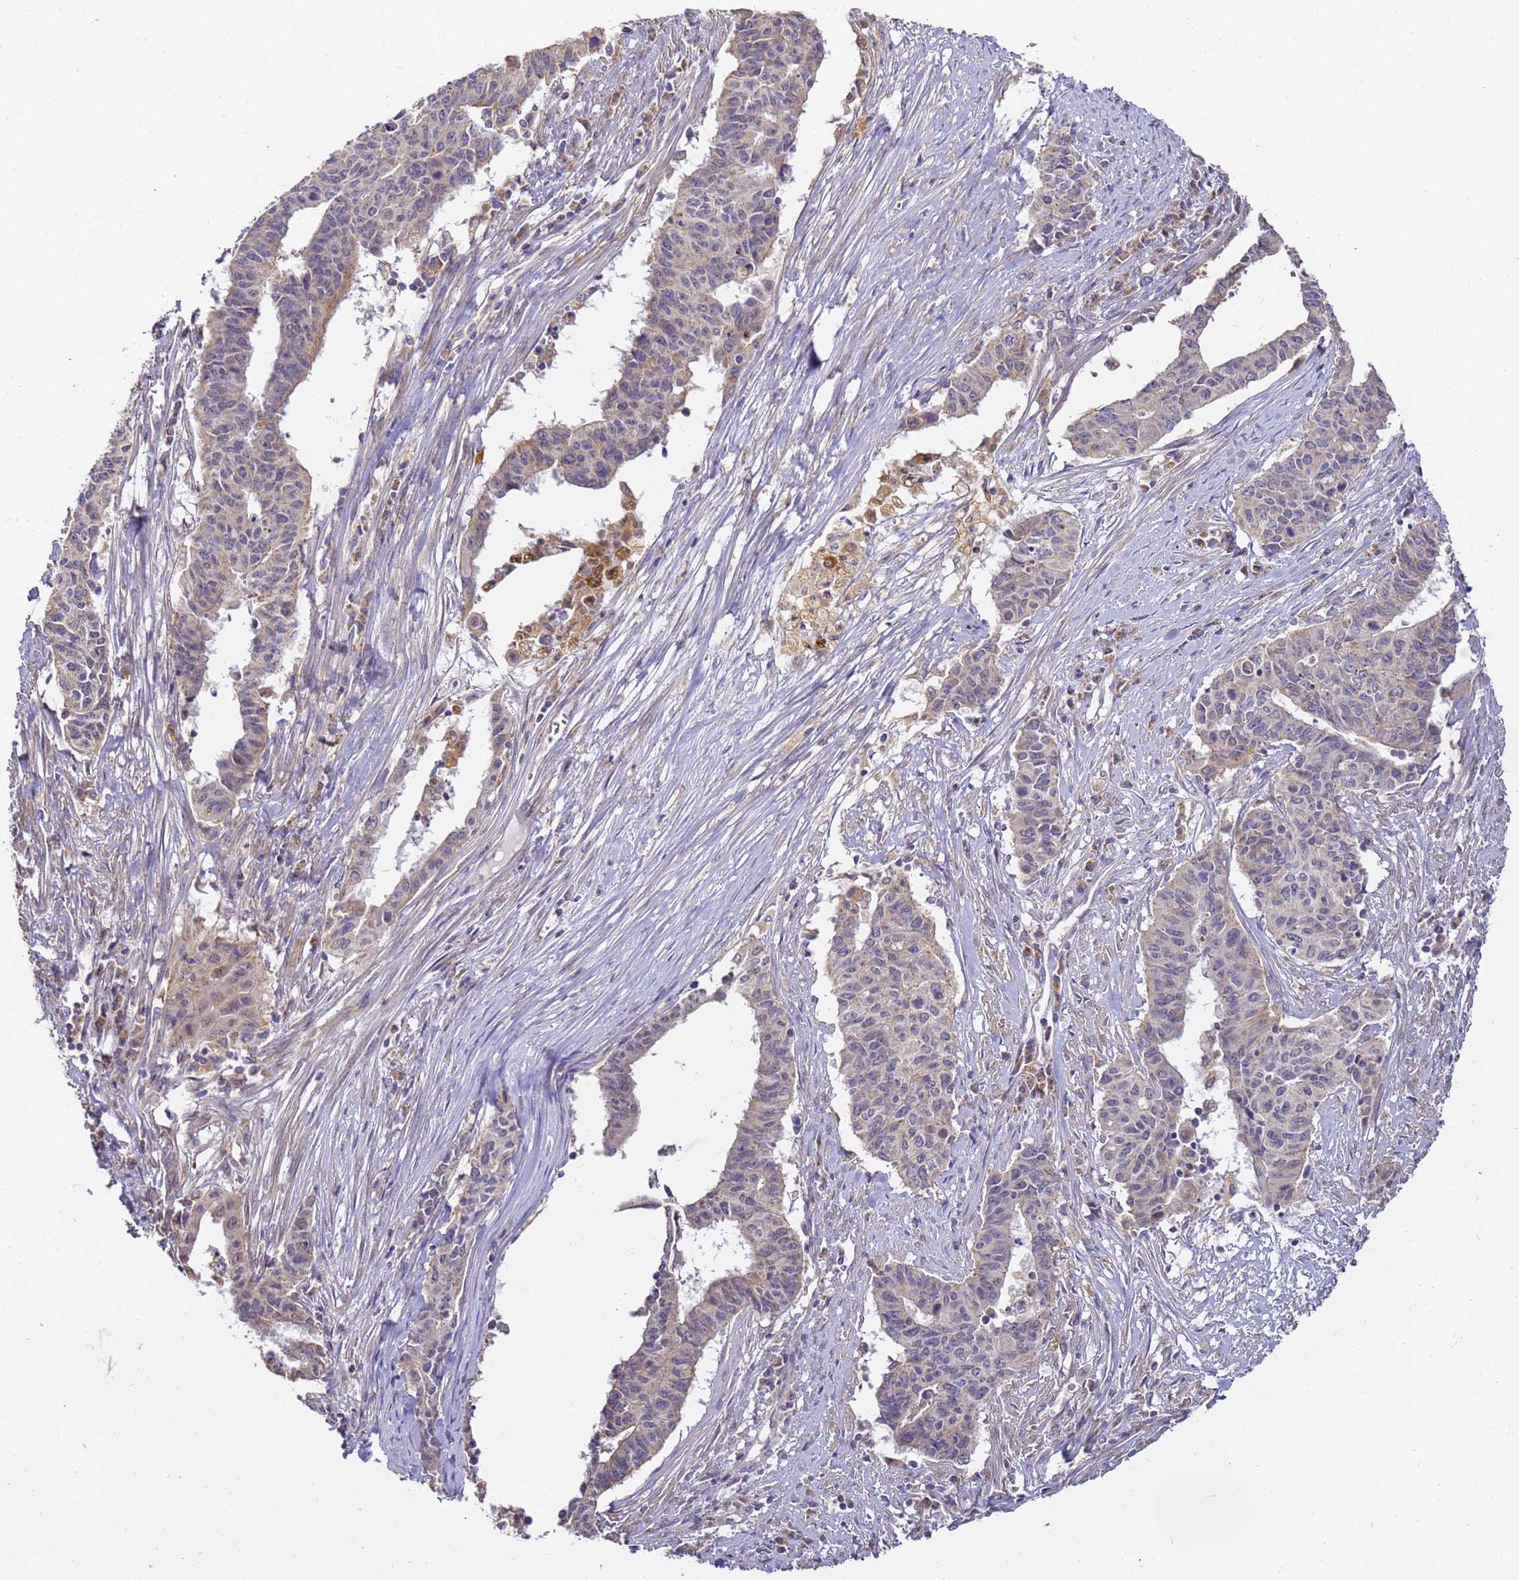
{"staining": {"intensity": "negative", "quantity": "none", "location": "none"}, "tissue": "endometrial cancer", "cell_type": "Tumor cells", "image_type": "cancer", "snomed": [{"axis": "morphology", "description": "Adenocarcinoma, NOS"}, {"axis": "topography", "description": "Endometrium"}], "caption": "The micrograph shows no staining of tumor cells in endometrial cancer (adenocarcinoma).", "gene": "ARL8B", "patient": {"sex": "female", "age": 59}}